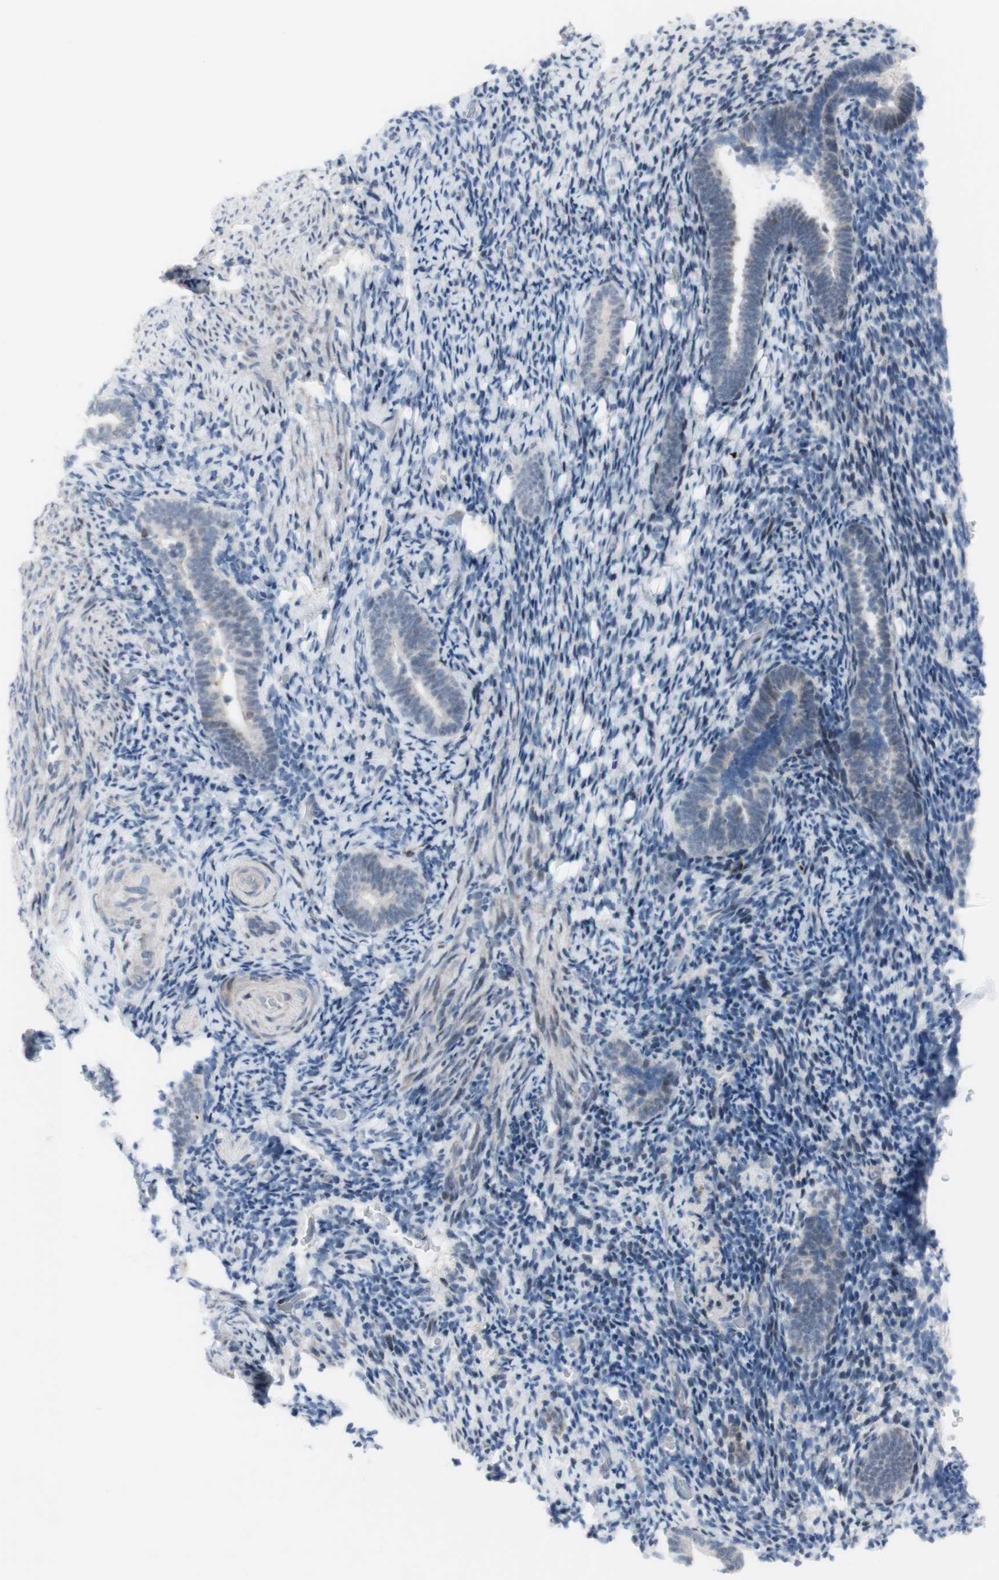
{"staining": {"intensity": "negative", "quantity": "none", "location": "none"}, "tissue": "endometrium", "cell_type": "Cells in endometrial stroma", "image_type": "normal", "snomed": [{"axis": "morphology", "description": "Normal tissue, NOS"}, {"axis": "topography", "description": "Endometrium"}], "caption": "This is a micrograph of IHC staining of unremarkable endometrium, which shows no positivity in cells in endometrial stroma. (DAB (3,3'-diaminobenzidine) immunohistochemistry, high magnification).", "gene": "PHTF2", "patient": {"sex": "female", "age": 51}}